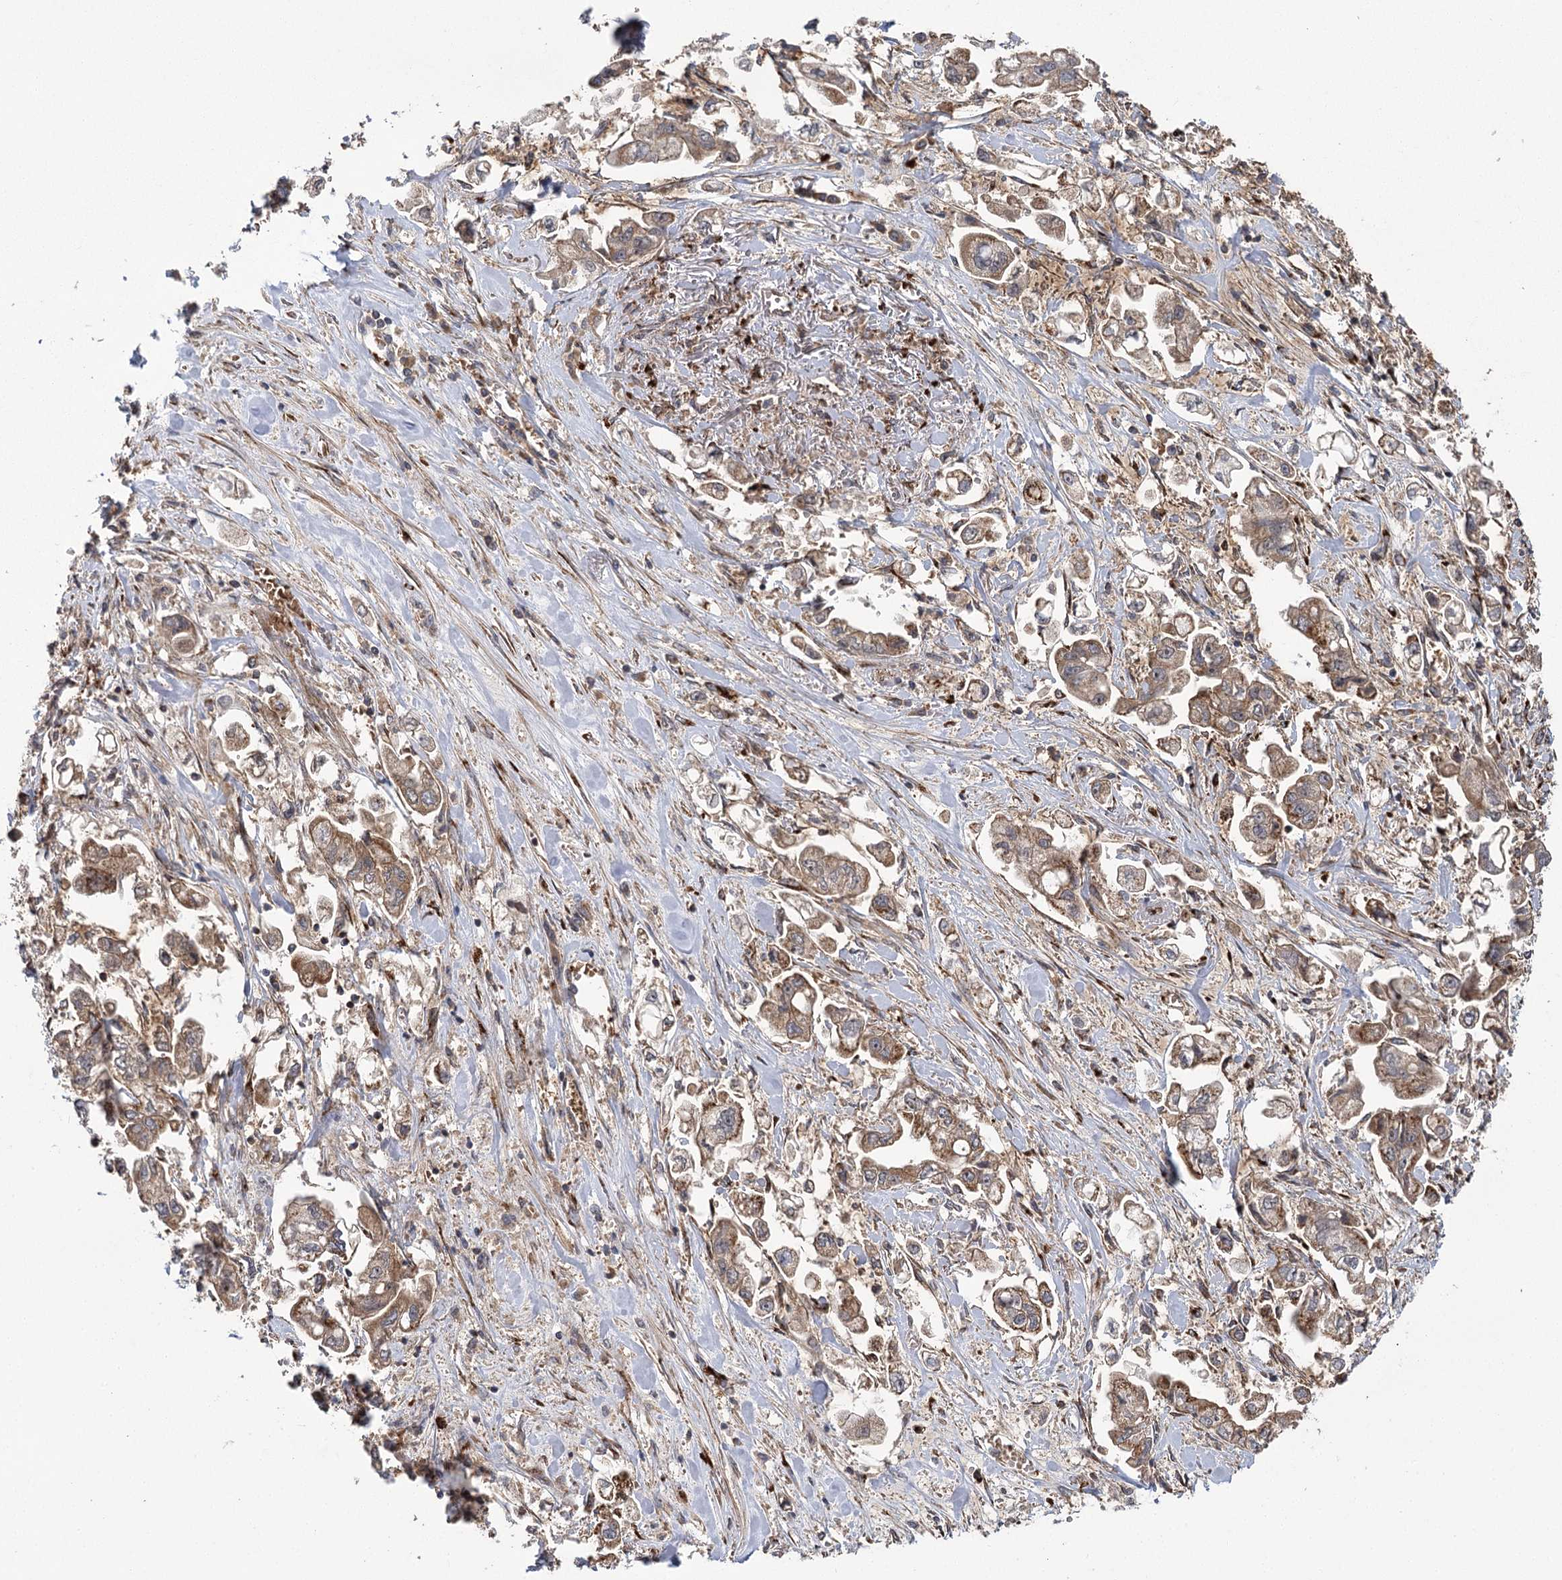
{"staining": {"intensity": "moderate", "quantity": ">75%", "location": "cytoplasmic/membranous"}, "tissue": "stomach cancer", "cell_type": "Tumor cells", "image_type": "cancer", "snomed": [{"axis": "morphology", "description": "Adenocarcinoma, NOS"}, {"axis": "topography", "description": "Stomach"}], "caption": "Immunohistochemistry (IHC) micrograph of stomach cancer (adenocarcinoma) stained for a protein (brown), which shows medium levels of moderate cytoplasmic/membranous positivity in about >75% of tumor cells.", "gene": "CARD19", "patient": {"sex": "male", "age": 62}}